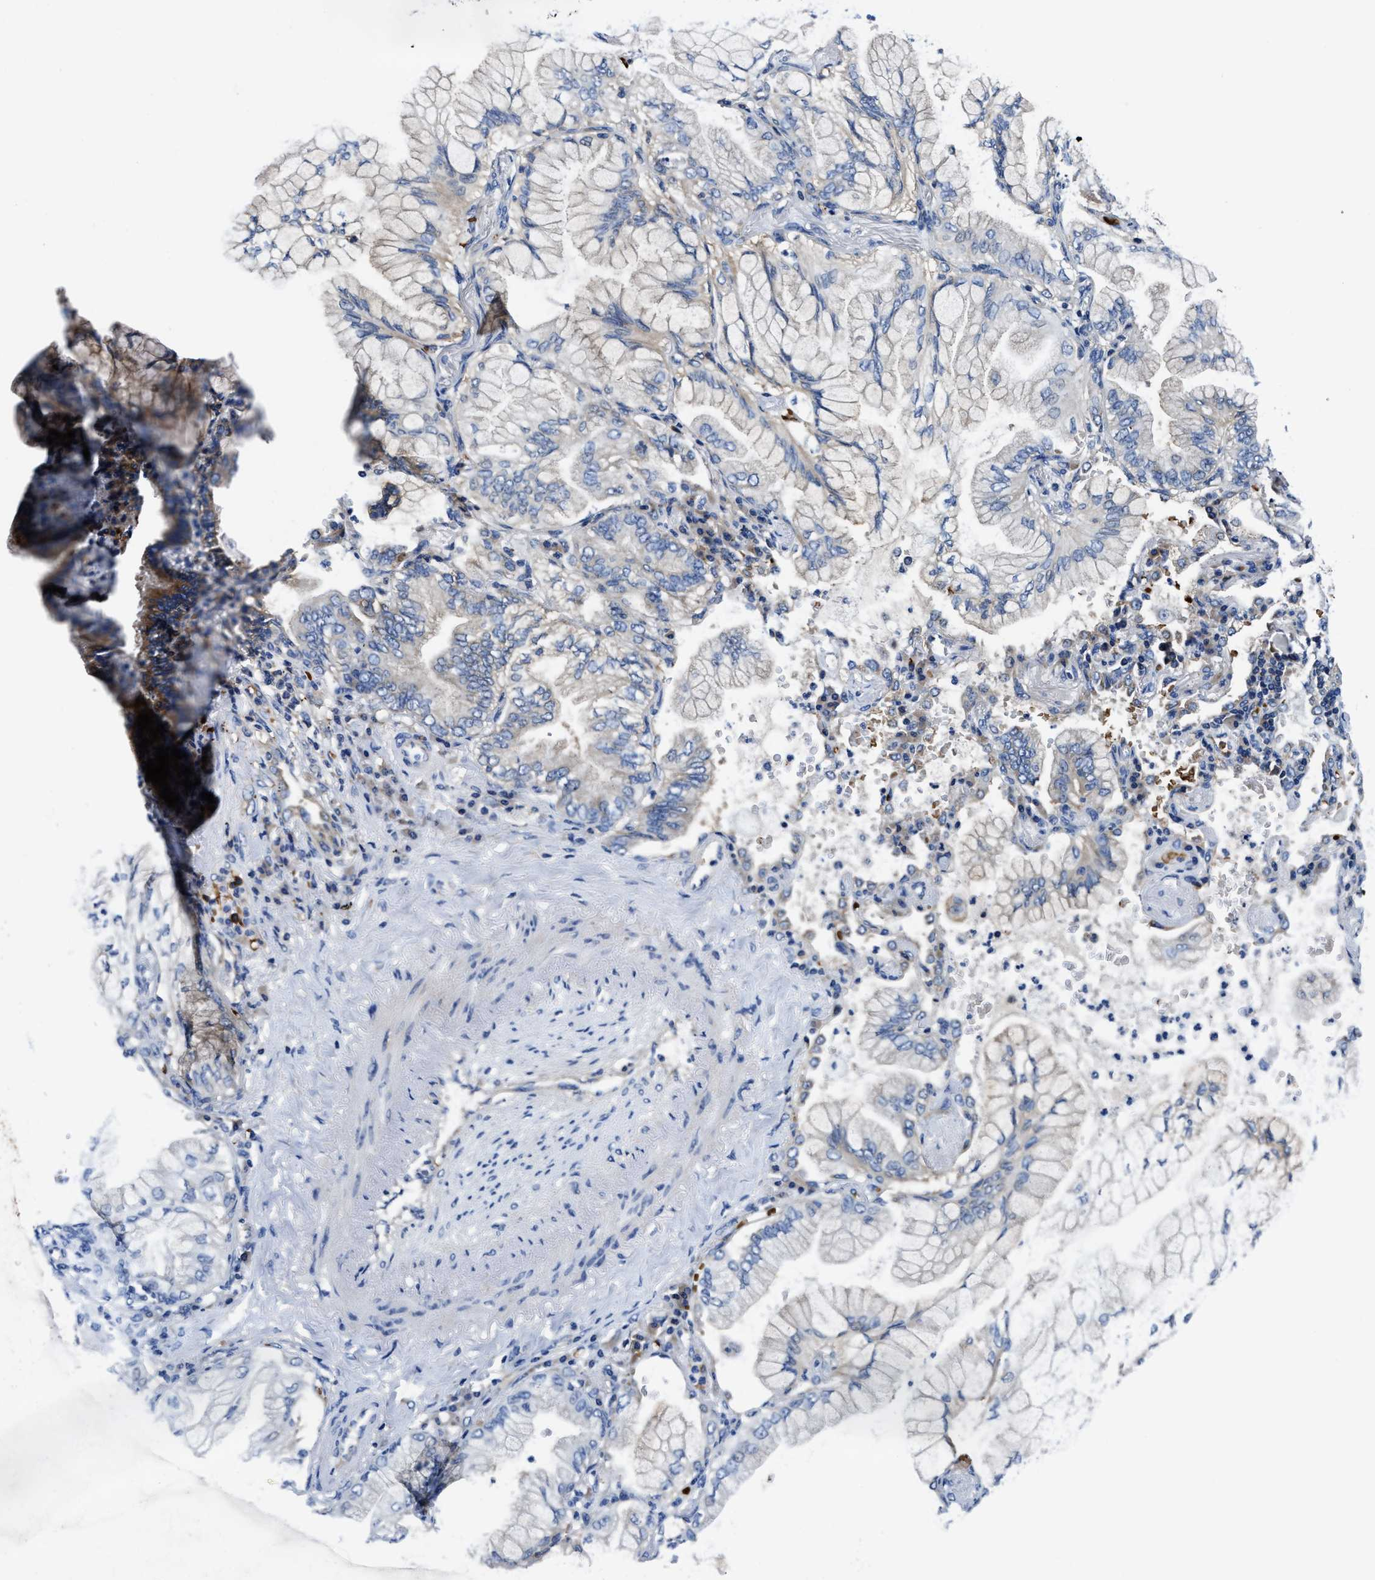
{"staining": {"intensity": "negative", "quantity": "none", "location": "none"}, "tissue": "lung cancer", "cell_type": "Tumor cells", "image_type": "cancer", "snomed": [{"axis": "morphology", "description": "Adenocarcinoma, NOS"}, {"axis": "topography", "description": "Lung"}], "caption": "This histopathology image is of lung cancer stained with immunohistochemistry to label a protein in brown with the nuclei are counter-stained blue. There is no expression in tumor cells.", "gene": "PHLPP1", "patient": {"sex": "female", "age": 70}}